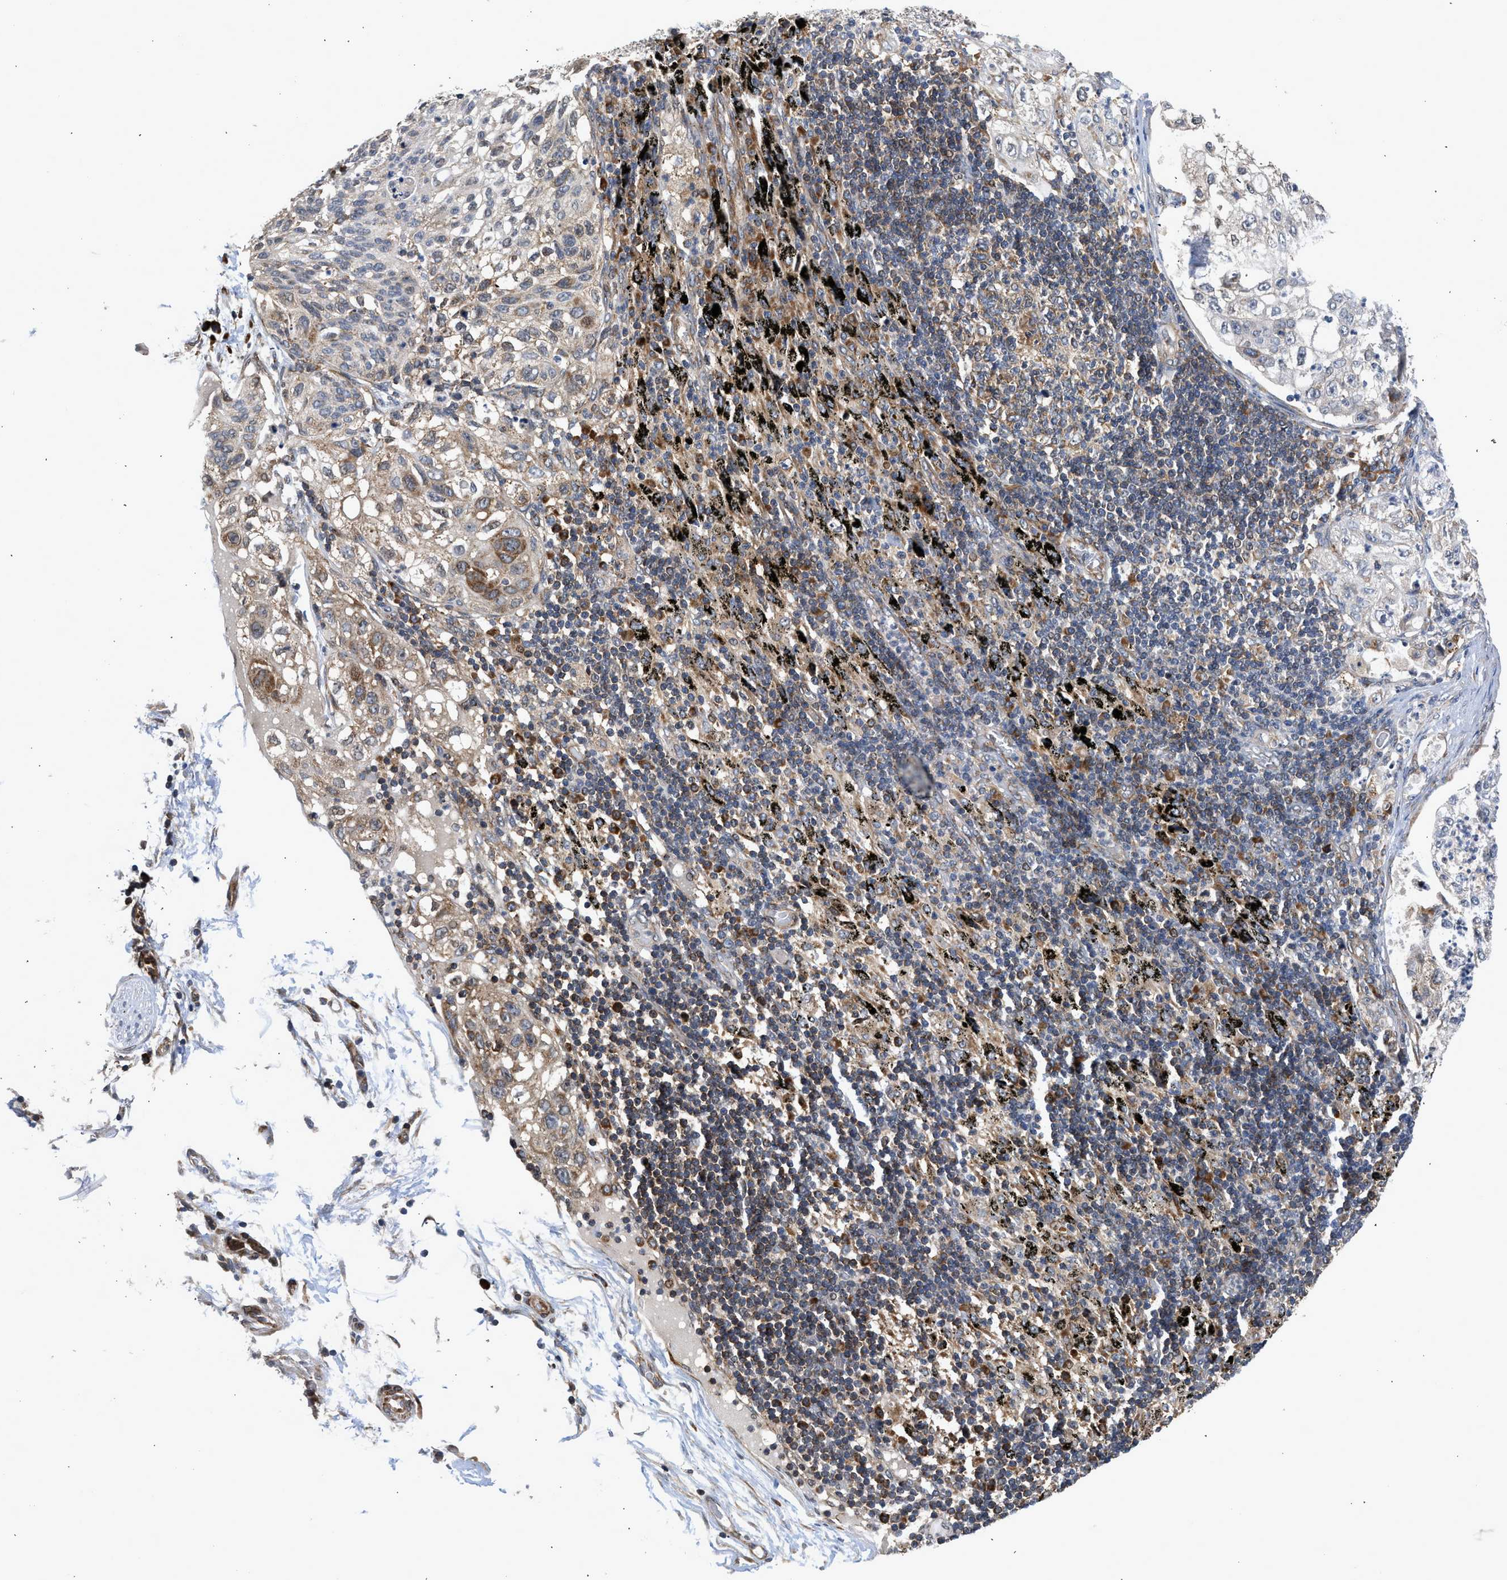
{"staining": {"intensity": "moderate", "quantity": "<25%", "location": "cytoplasmic/membranous"}, "tissue": "lung cancer", "cell_type": "Tumor cells", "image_type": "cancer", "snomed": [{"axis": "morphology", "description": "Inflammation, NOS"}, {"axis": "morphology", "description": "Squamous cell carcinoma, NOS"}, {"axis": "topography", "description": "Lymph node"}, {"axis": "topography", "description": "Soft tissue"}, {"axis": "topography", "description": "Lung"}], "caption": "A high-resolution micrograph shows IHC staining of squamous cell carcinoma (lung), which demonstrates moderate cytoplasmic/membranous staining in about <25% of tumor cells.", "gene": "POLG2", "patient": {"sex": "male", "age": 66}}